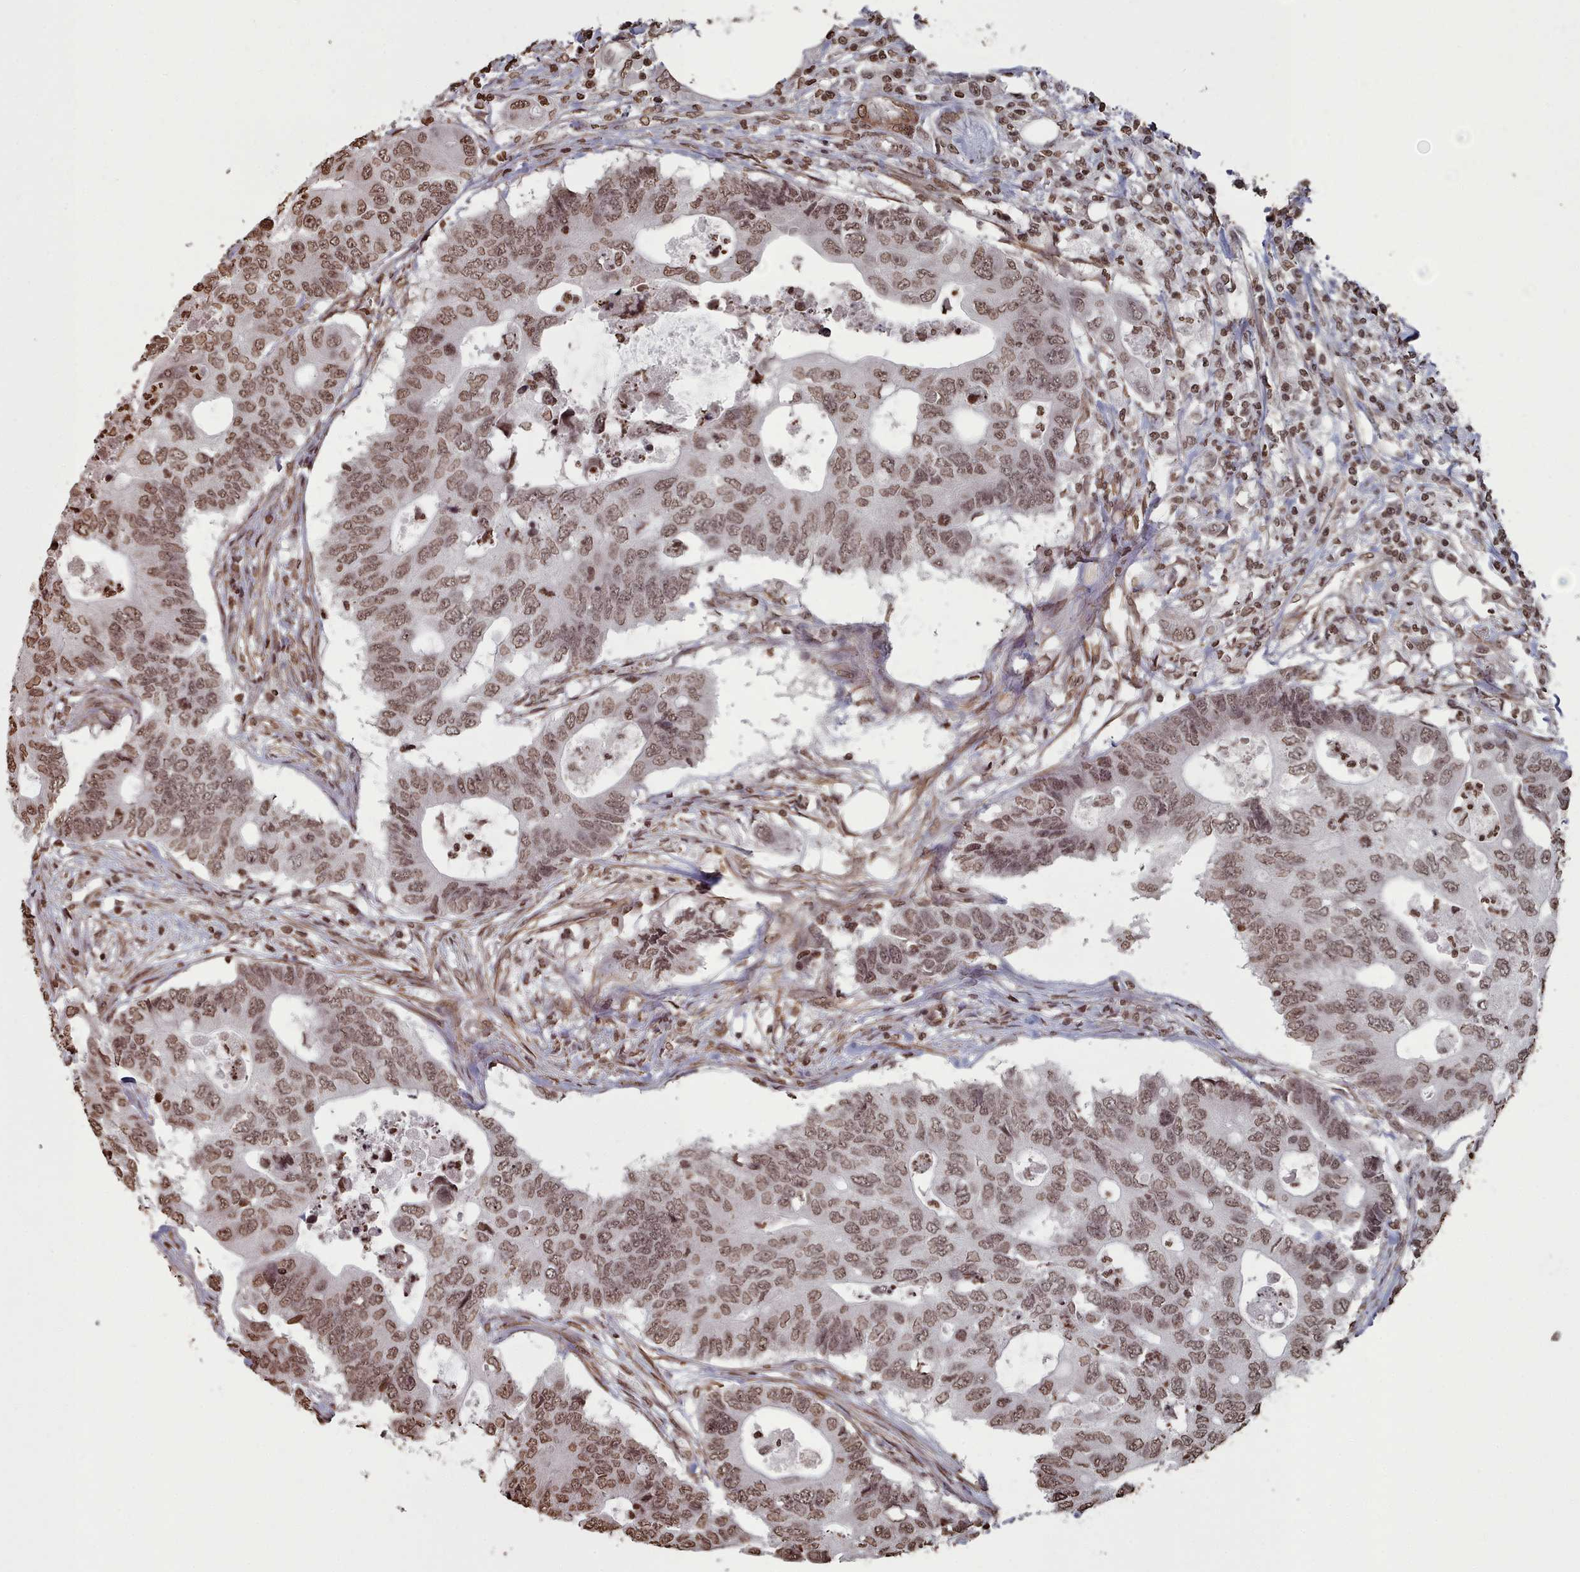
{"staining": {"intensity": "moderate", "quantity": ">75%", "location": "nuclear"}, "tissue": "colorectal cancer", "cell_type": "Tumor cells", "image_type": "cancer", "snomed": [{"axis": "morphology", "description": "Adenocarcinoma, NOS"}, {"axis": "topography", "description": "Colon"}], "caption": "Immunohistochemistry micrograph of neoplastic tissue: colorectal cancer stained using IHC reveals medium levels of moderate protein expression localized specifically in the nuclear of tumor cells, appearing as a nuclear brown color.", "gene": "PLEKHG5", "patient": {"sex": "male", "age": 71}}